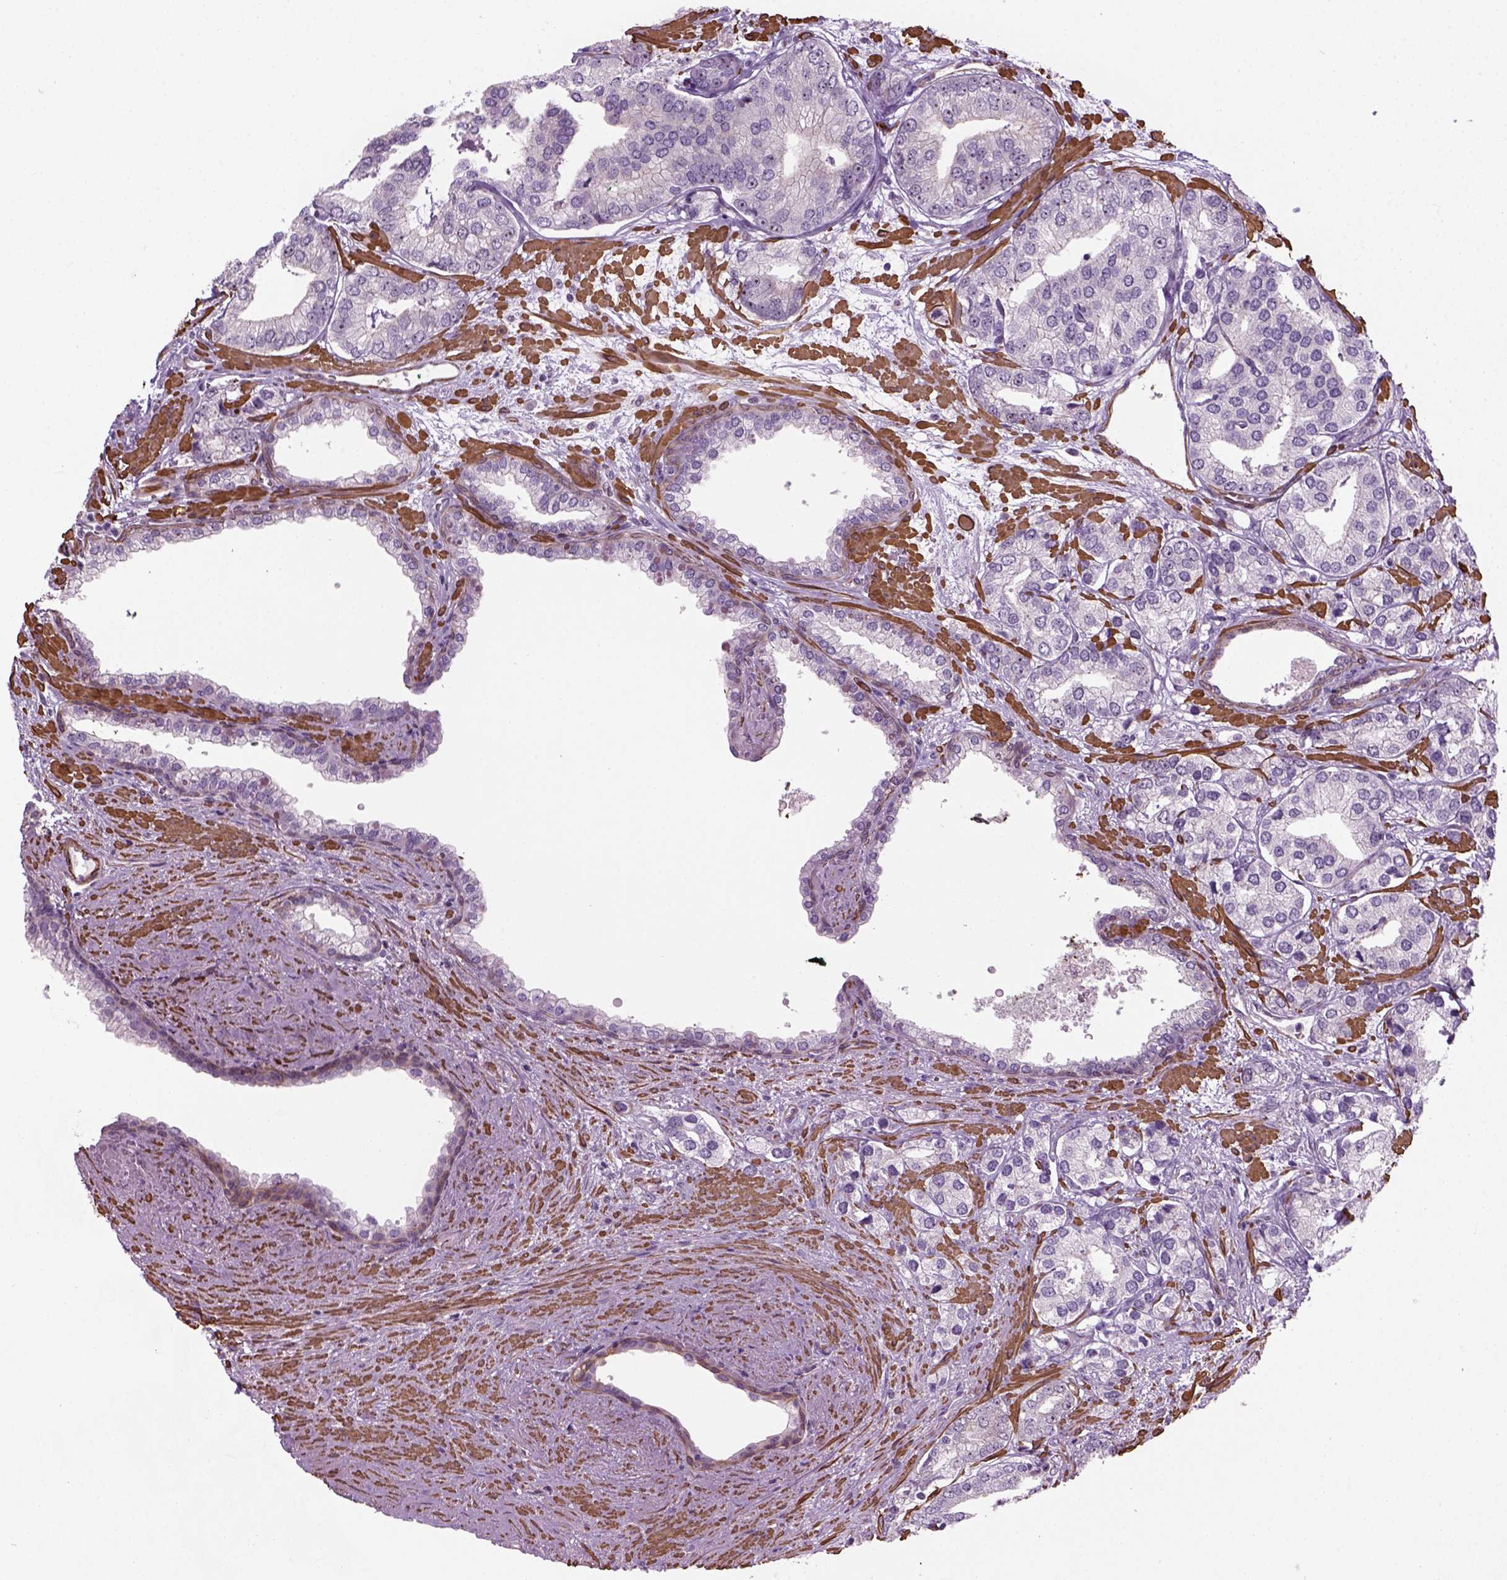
{"staining": {"intensity": "weak", "quantity": "<25%", "location": "nuclear"}, "tissue": "prostate cancer", "cell_type": "Tumor cells", "image_type": "cancer", "snomed": [{"axis": "morphology", "description": "Adenocarcinoma, High grade"}, {"axis": "topography", "description": "Prostate"}], "caption": "Prostate cancer stained for a protein using IHC displays no staining tumor cells.", "gene": "RRS1", "patient": {"sex": "male", "age": 58}}